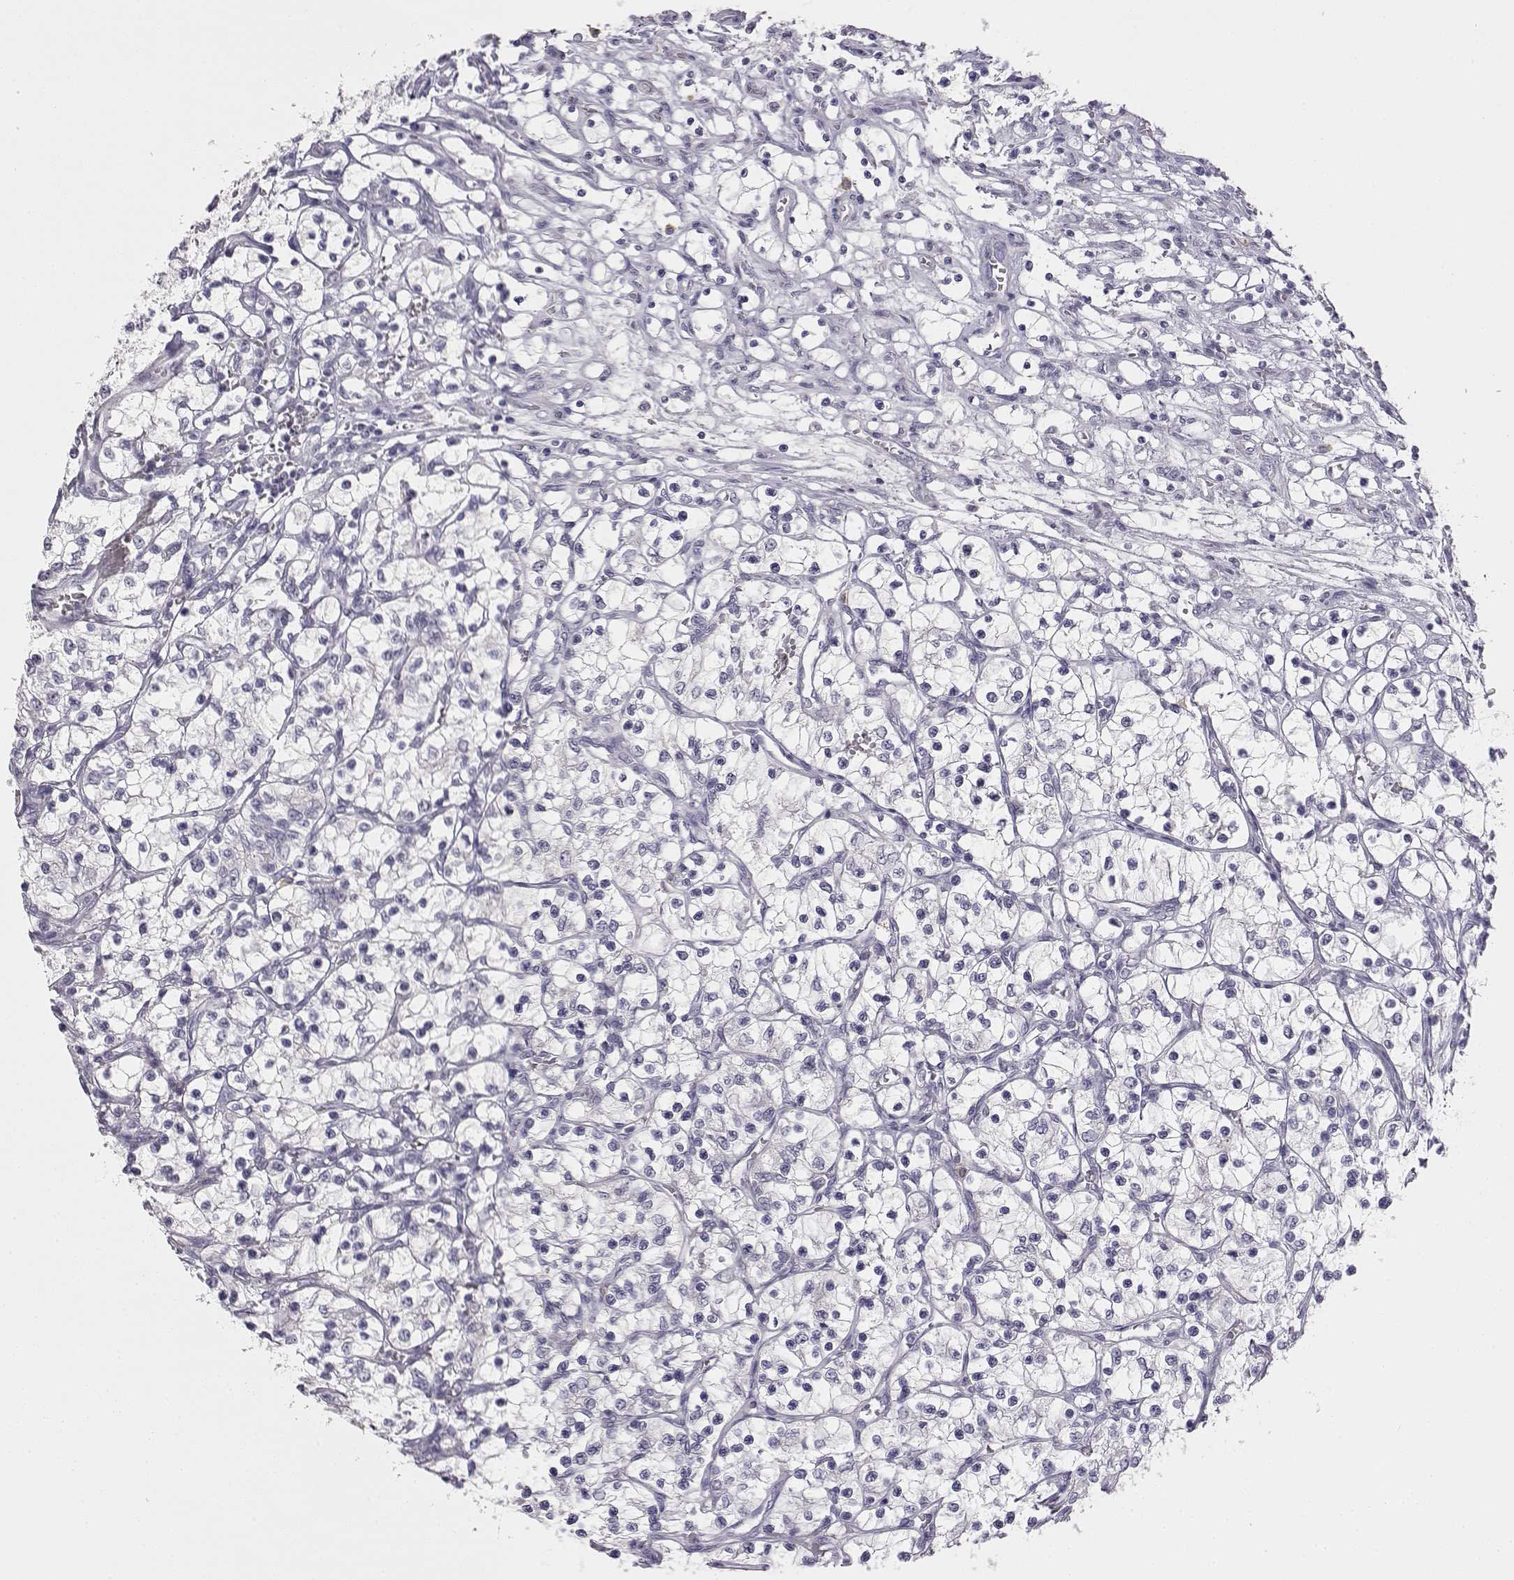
{"staining": {"intensity": "negative", "quantity": "none", "location": "none"}, "tissue": "renal cancer", "cell_type": "Tumor cells", "image_type": "cancer", "snomed": [{"axis": "morphology", "description": "Adenocarcinoma, NOS"}, {"axis": "topography", "description": "Kidney"}], "caption": "Protein analysis of renal cancer displays no significant expression in tumor cells.", "gene": "VGF", "patient": {"sex": "female", "age": 69}}